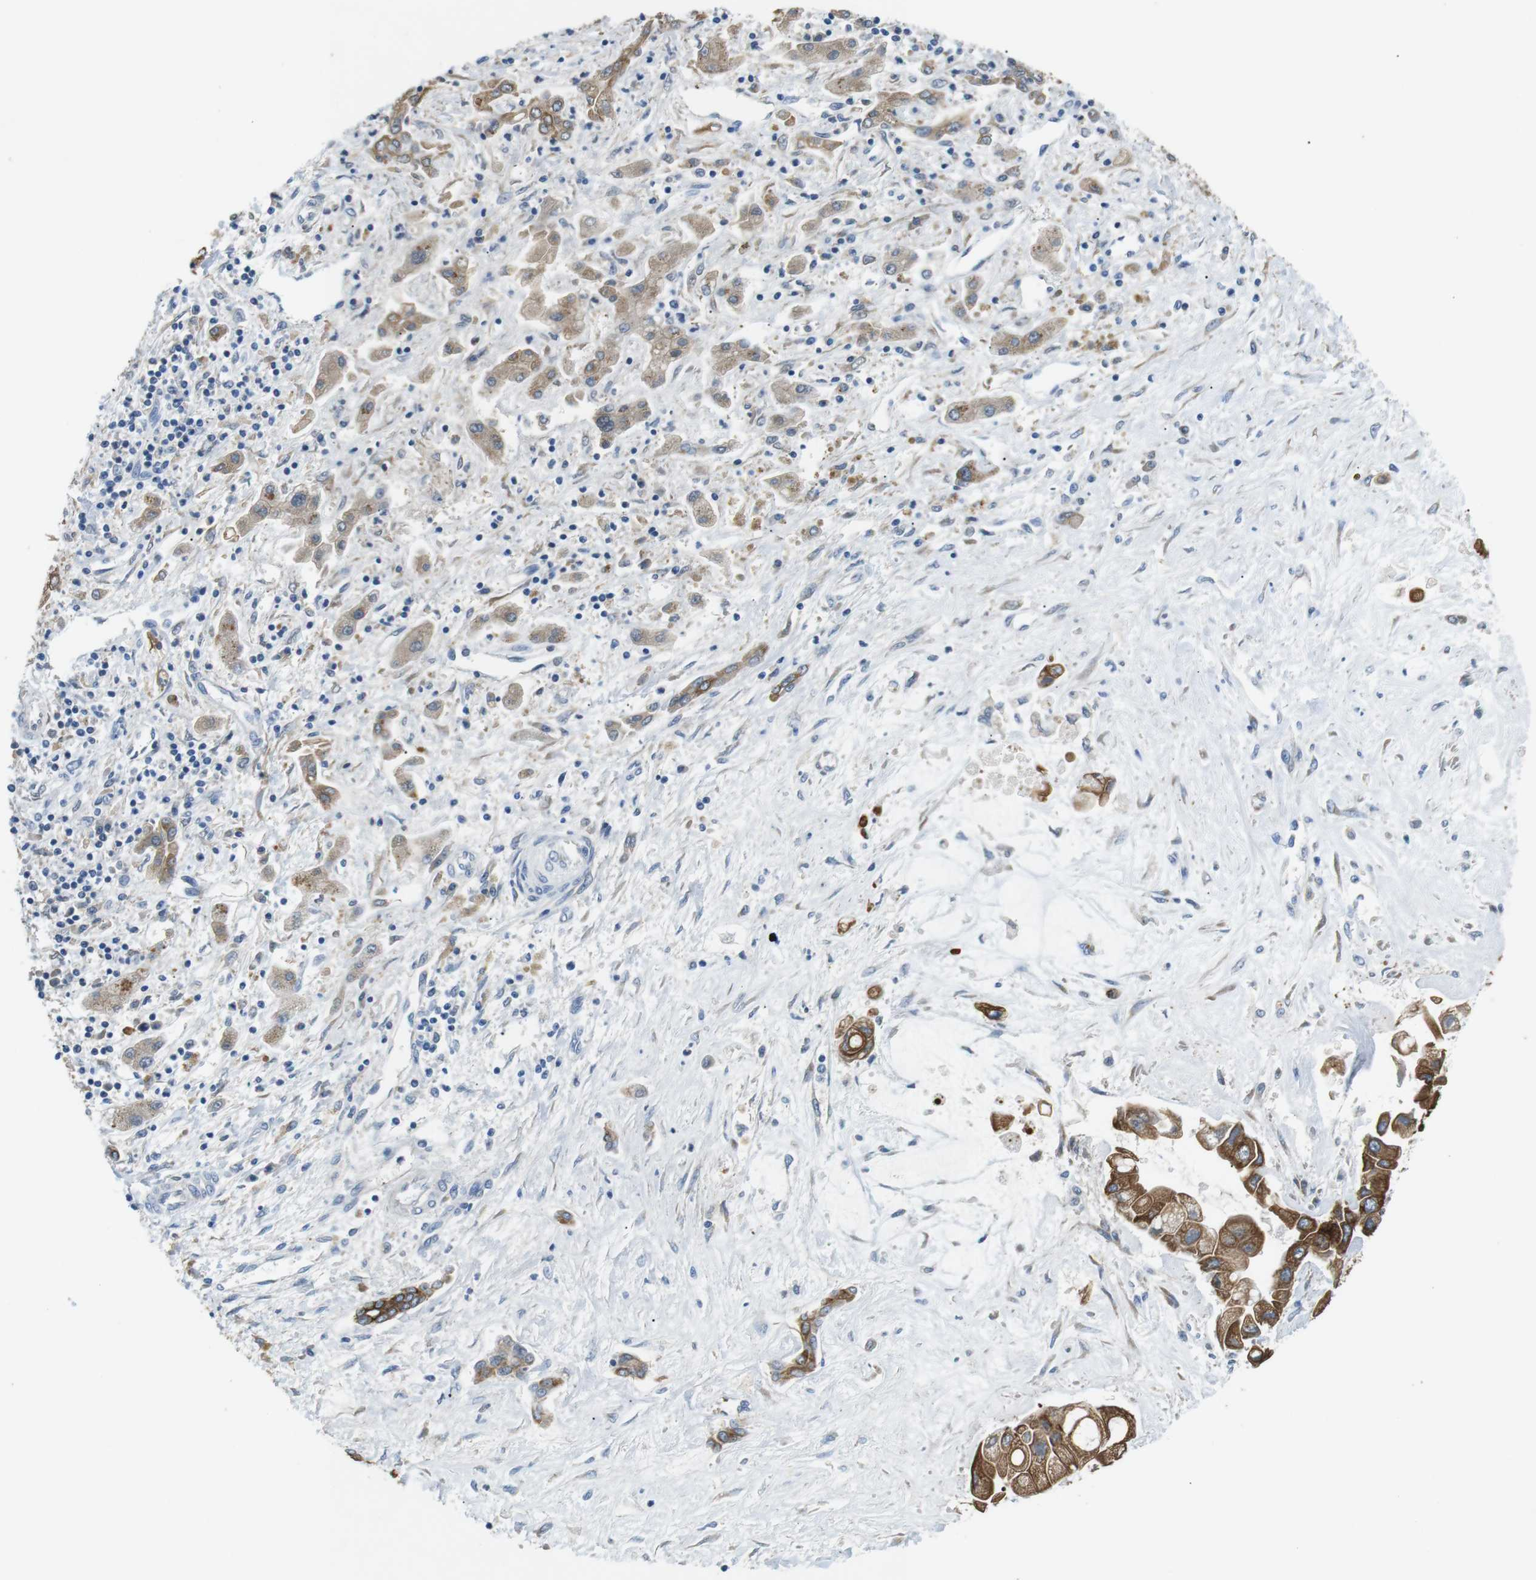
{"staining": {"intensity": "strong", "quantity": ">75%", "location": "cytoplasmic/membranous"}, "tissue": "liver cancer", "cell_type": "Tumor cells", "image_type": "cancer", "snomed": [{"axis": "morphology", "description": "Cholangiocarcinoma"}, {"axis": "topography", "description": "Liver"}], "caption": "Liver cancer (cholangiocarcinoma) stained with a brown dye displays strong cytoplasmic/membranous positive expression in approximately >75% of tumor cells.", "gene": "UNC5CL", "patient": {"sex": "male", "age": 50}}